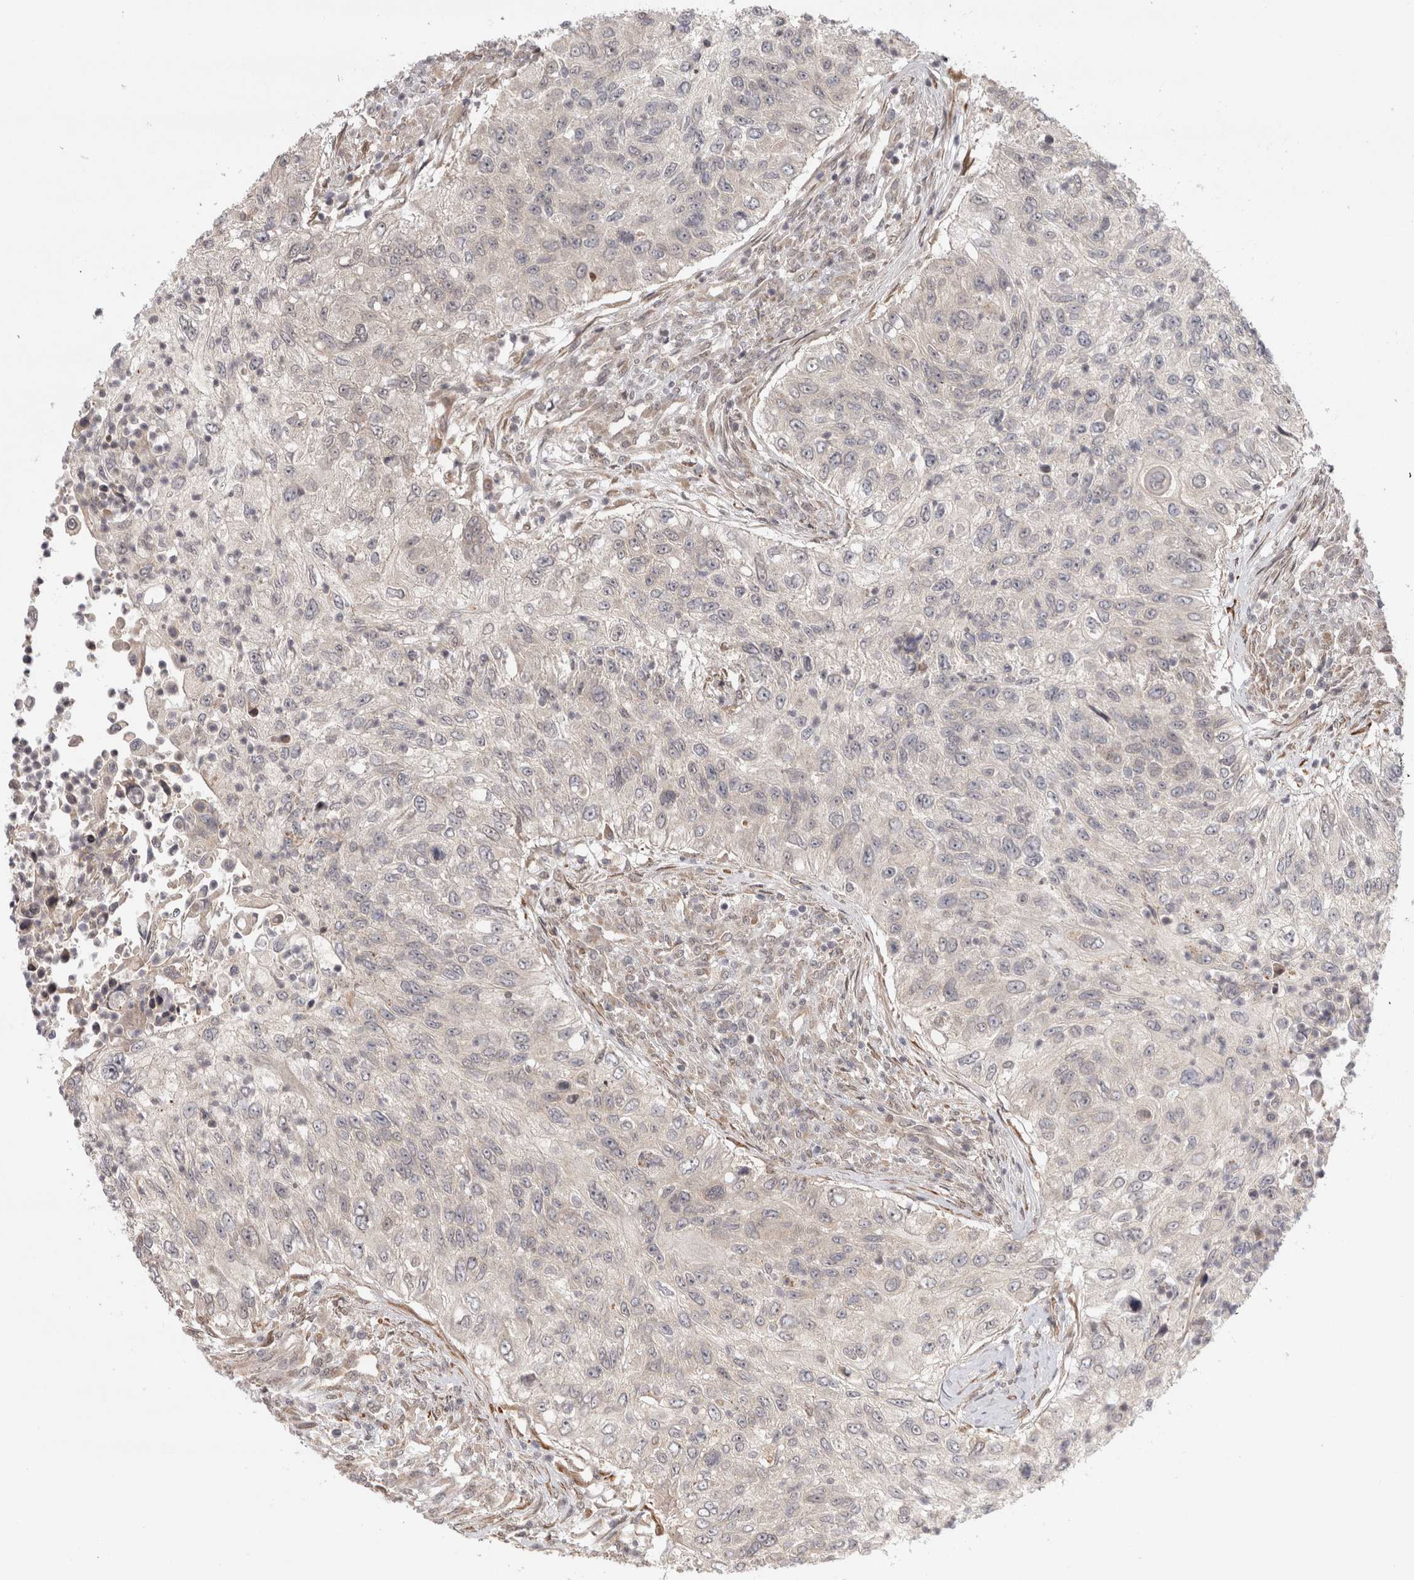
{"staining": {"intensity": "negative", "quantity": "none", "location": "none"}, "tissue": "urothelial cancer", "cell_type": "Tumor cells", "image_type": "cancer", "snomed": [{"axis": "morphology", "description": "Urothelial carcinoma, High grade"}, {"axis": "topography", "description": "Urinary bladder"}], "caption": "Protein analysis of urothelial carcinoma (high-grade) reveals no significant staining in tumor cells.", "gene": "ZNF318", "patient": {"sex": "female", "age": 60}}